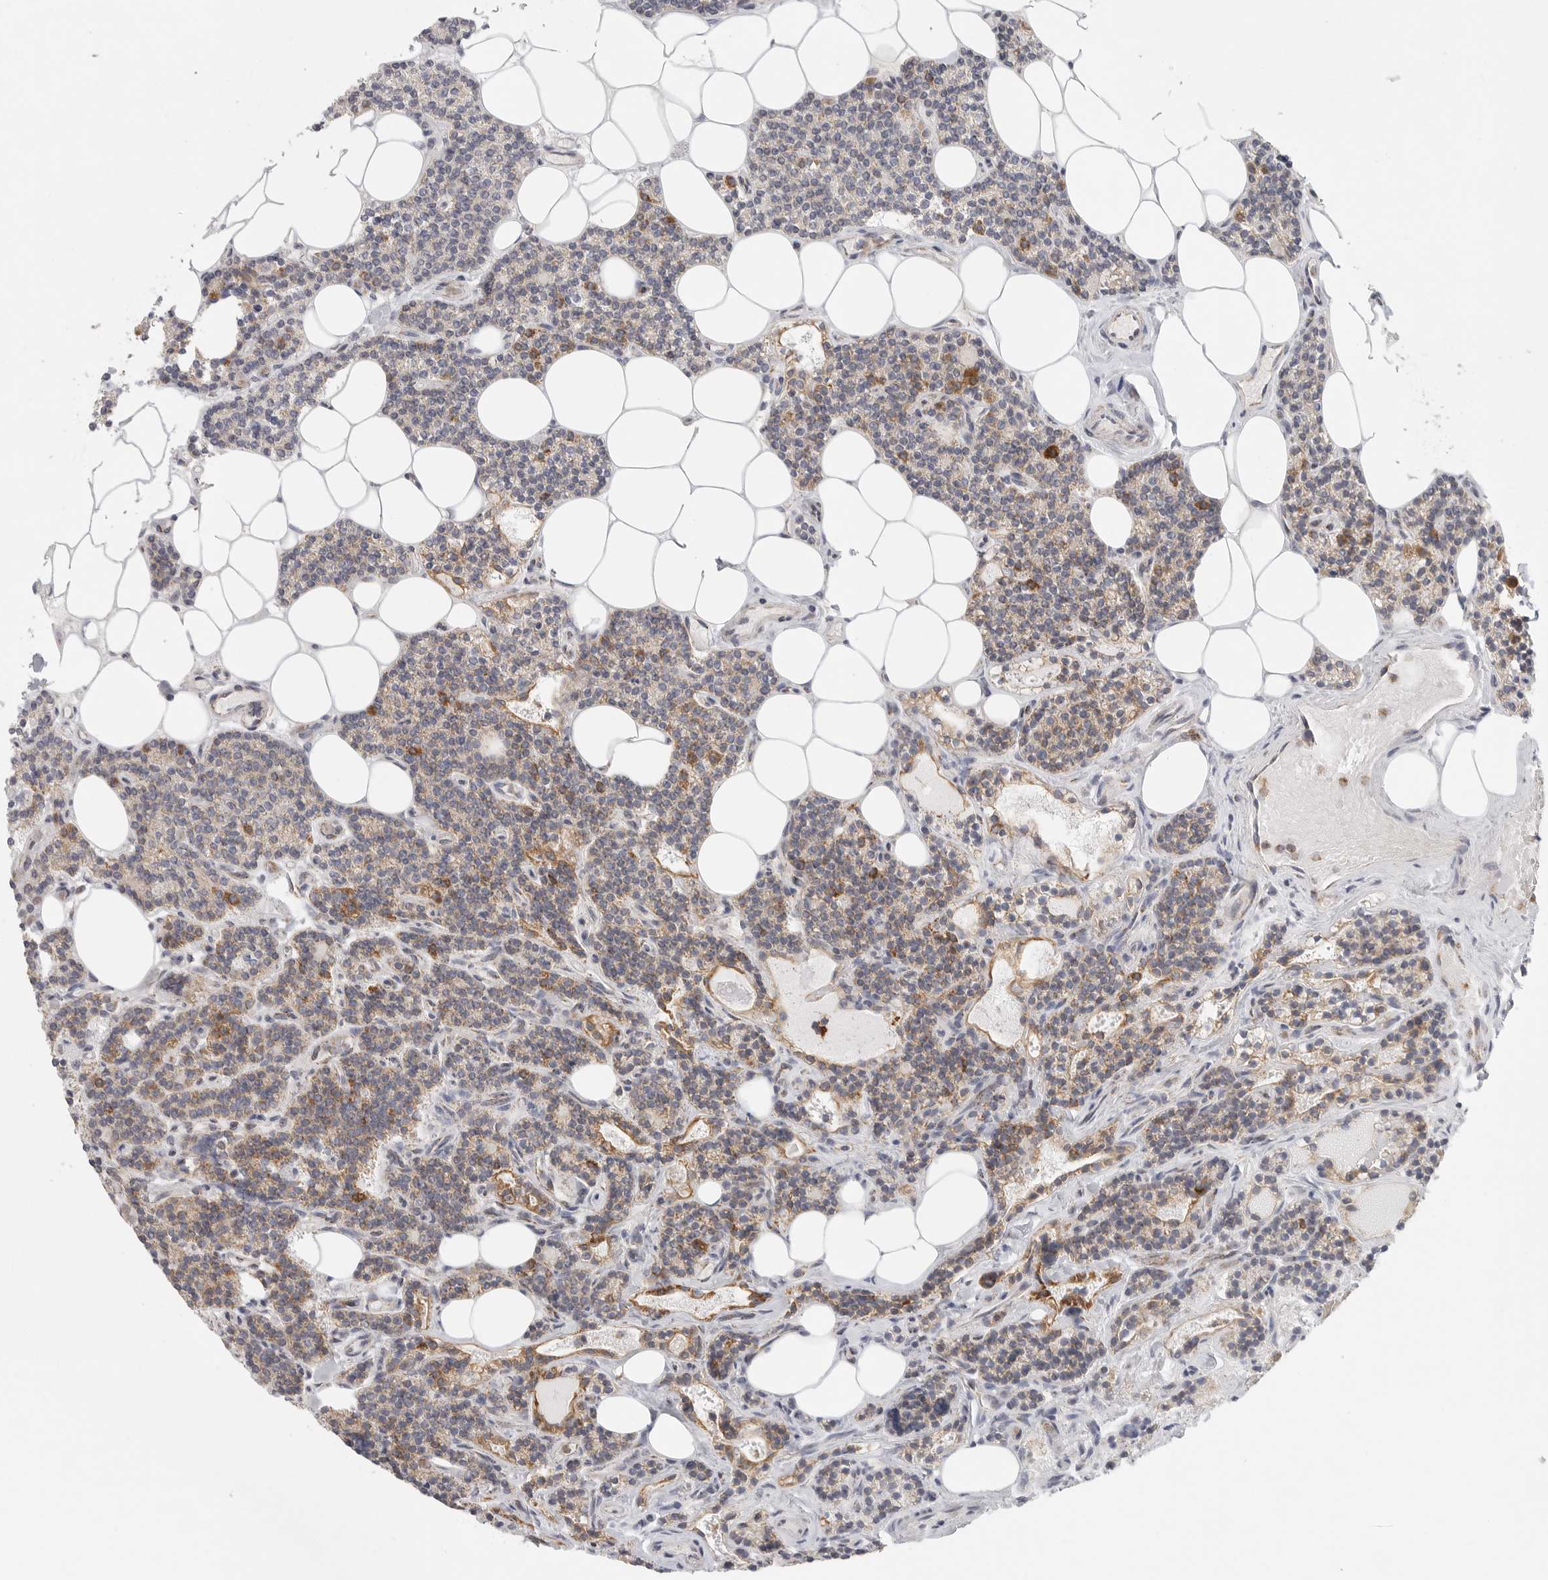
{"staining": {"intensity": "weak", "quantity": "25%-75%", "location": "cytoplasmic/membranous"}, "tissue": "parathyroid gland", "cell_type": "Glandular cells", "image_type": "normal", "snomed": [{"axis": "morphology", "description": "Normal tissue, NOS"}, {"axis": "topography", "description": "Parathyroid gland"}], "caption": "Protein analysis of benign parathyroid gland shows weak cytoplasmic/membranous staining in about 25%-75% of glandular cells. Nuclei are stained in blue.", "gene": "SLC25A26", "patient": {"sex": "female", "age": 43}}